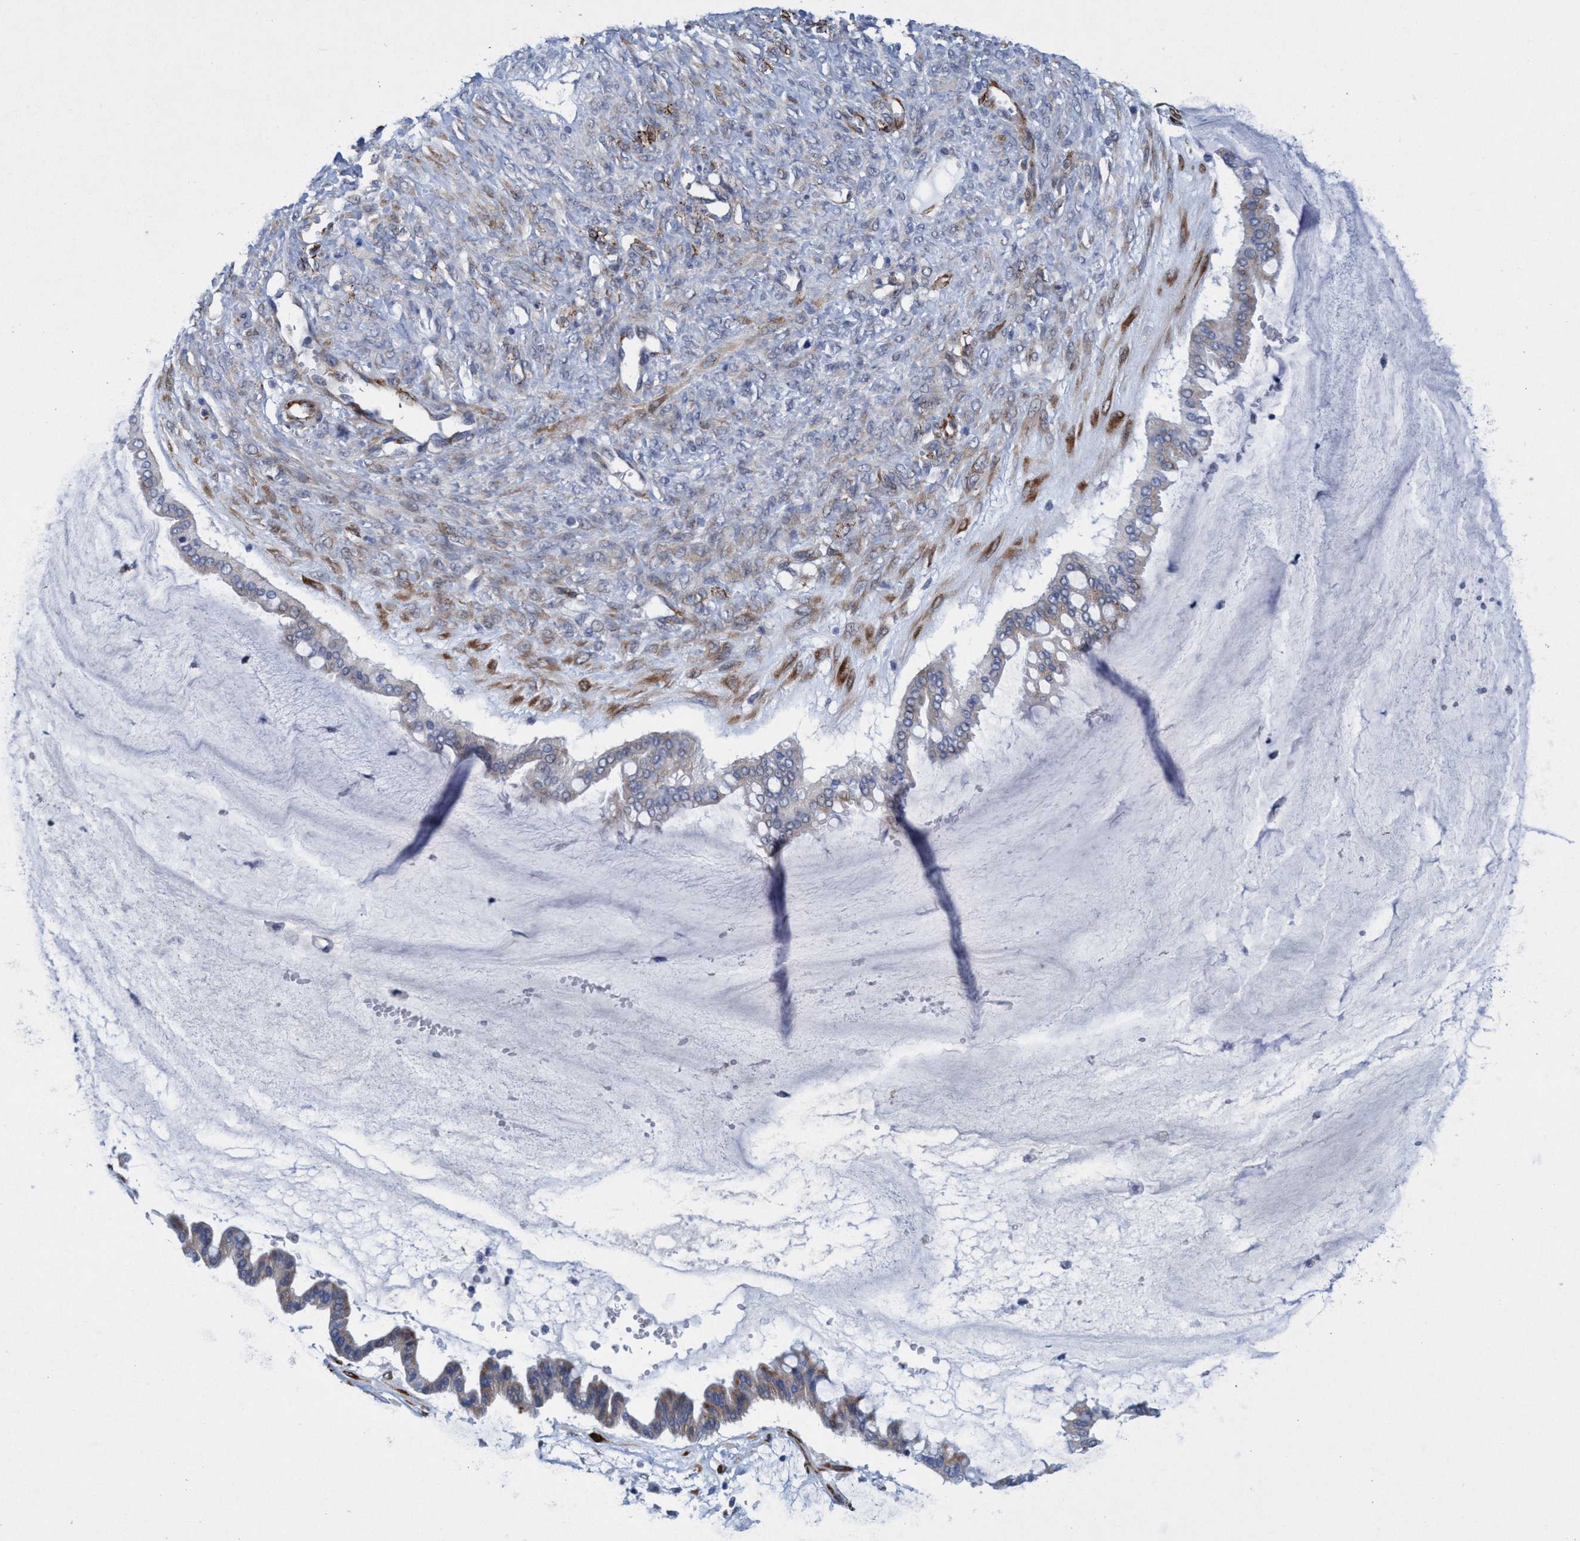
{"staining": {"intensity": "weak", "quantity": "<25%", "location": "cytoplasmic/membranous"}, "tissue": "ovarian cancer", "cell_type": "Tumor cells", "image_type": "cancer", "snomed": [{"axis": "morphology", "description": "Cystadenocarcinoma, mucinous, NOS"}, {"axis": "topography", "description": "Ovary"}], "caption": "DAB immunohistochemical staining of ovarian cancer shows no significant positivity in tumor cells.", "gene": "SLC43A2", "patient": {"sex": "female", "age": 73}}